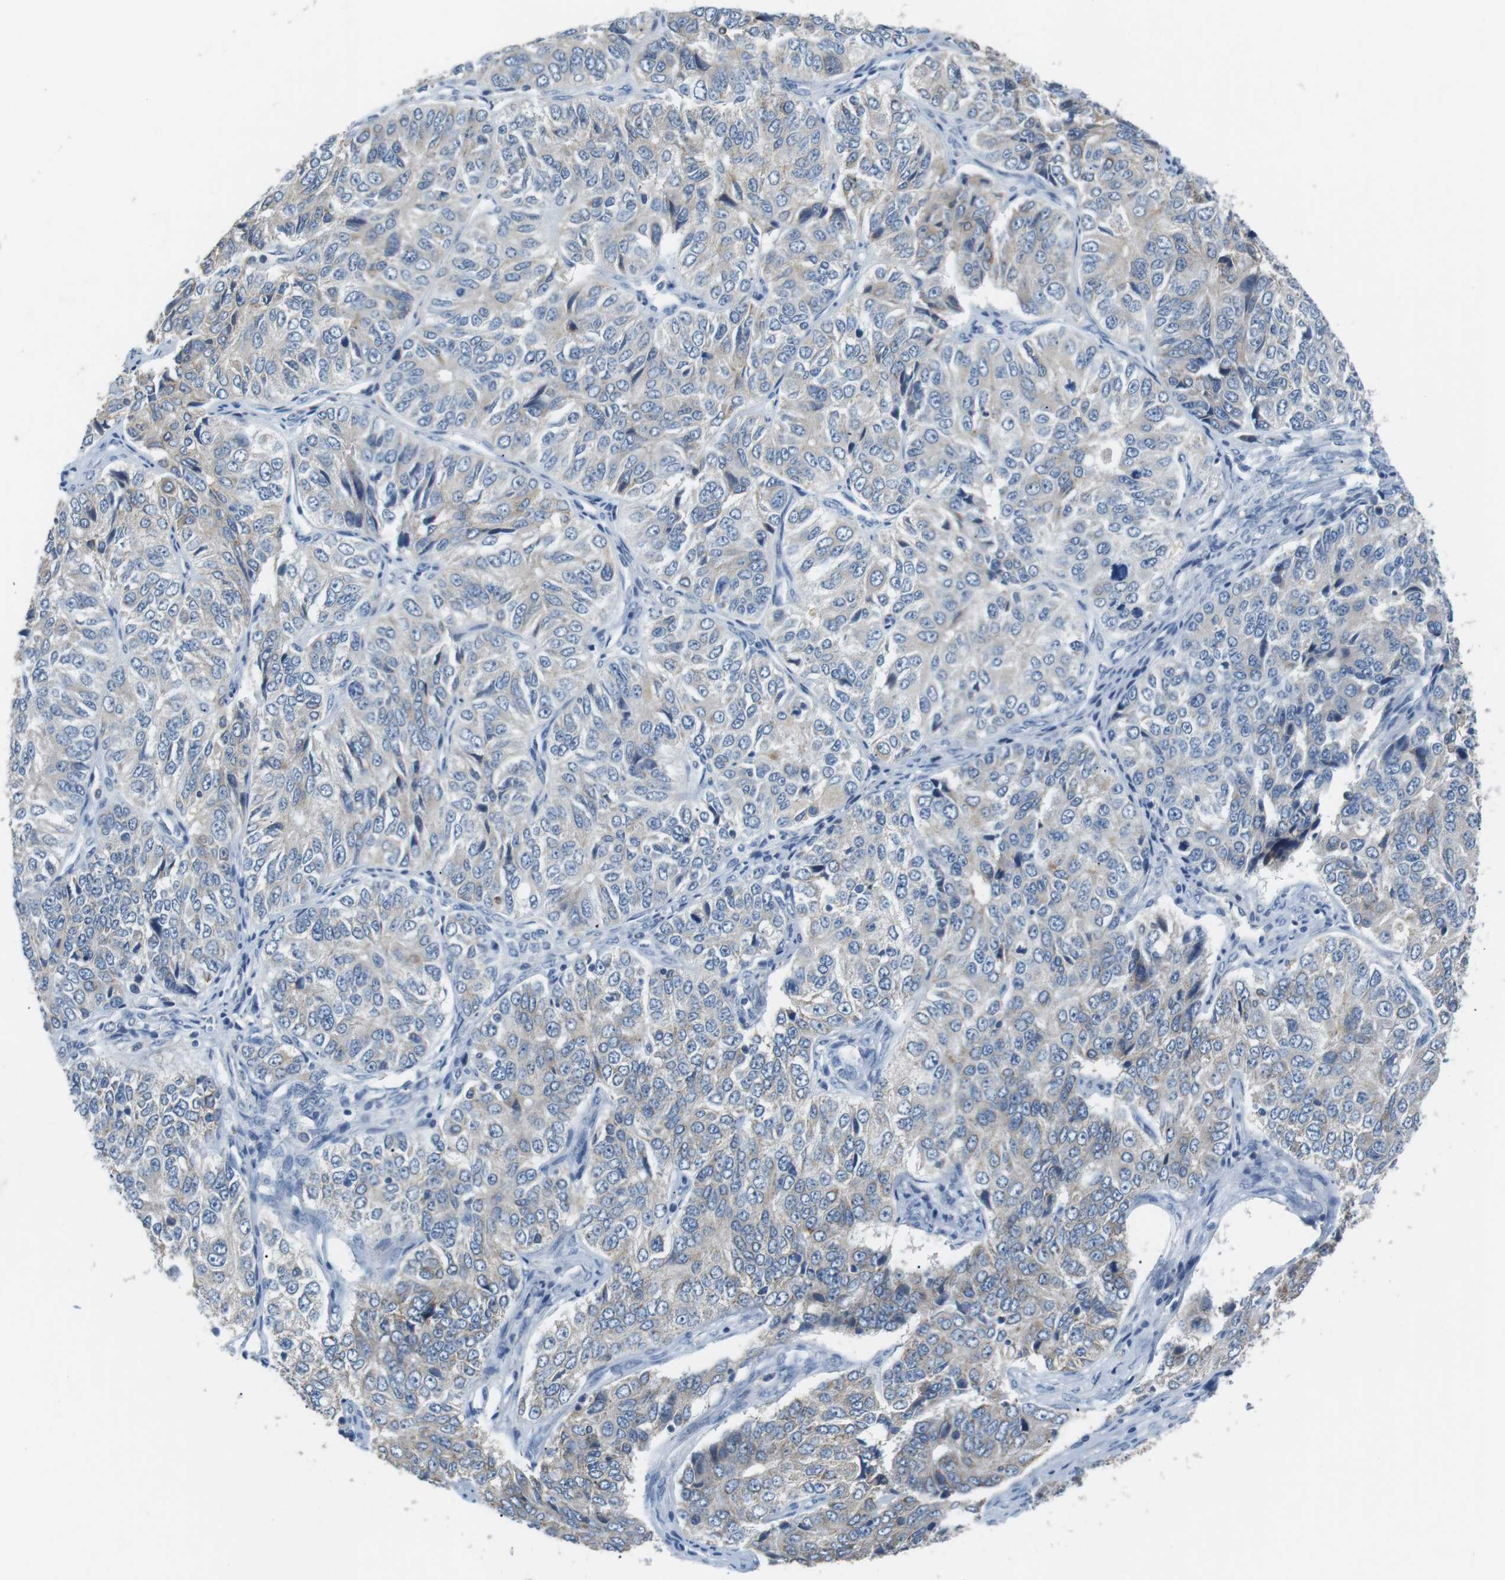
{"staining": {"intensity": "weak", "quantity": "25%-75%", "location": "cytoplasmic/membranous"}, "tissue": "ovarian cancer", "cell_type": "Tumor cells", "image_type": "cancer", "snomed": [{"axis": "morphology", "description": "Carcinoma, endometroid"}, {"axis": "topography", "description": "Ovary"}], "caption": "This is an image of immunohistochemistry staining of endometroid carcinoma (ovarian), which shows weak staining in the cytoplasmic/membranous of tumor cells.", "gene": "CD300E", "patient": {"sex": "female", "age": 51}}